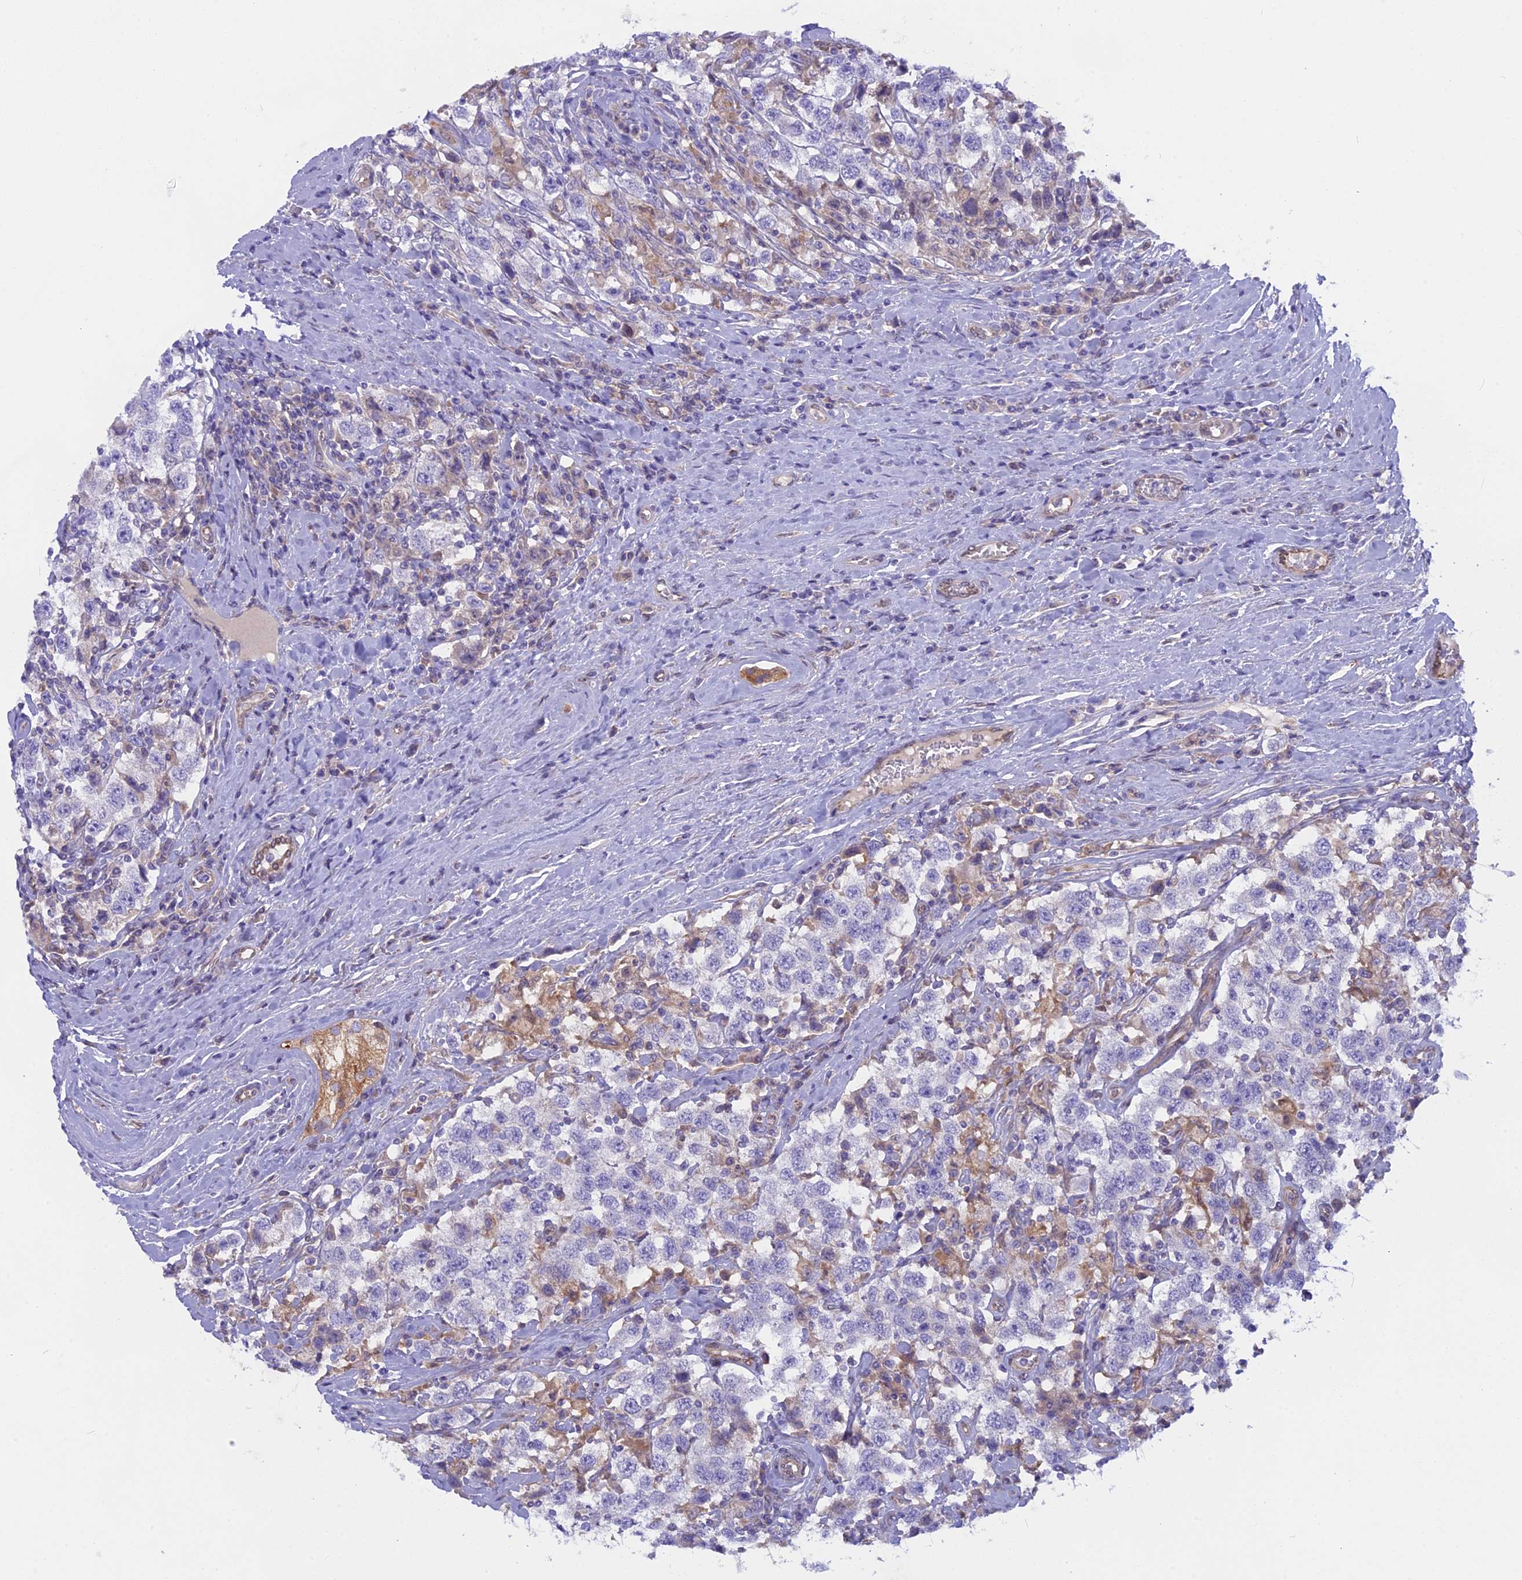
{"staining": {"intensity": "negative", "quantity": "none", "location": "none"}, "tissue": "testis cancer", "cell_type": "Tumor cells", "image_type": "cancer", "snomed": [{"axis": "morphology", "description": "Seminoma, NOS"}, {"axis": "topography", "description": "Testis"}], "caption": "The micrograph demonstrates no staining of tumor cells in testis cancer (seminoma).", "gene": "TLCD1", "patient": {"sex": "male", "age": 41}}